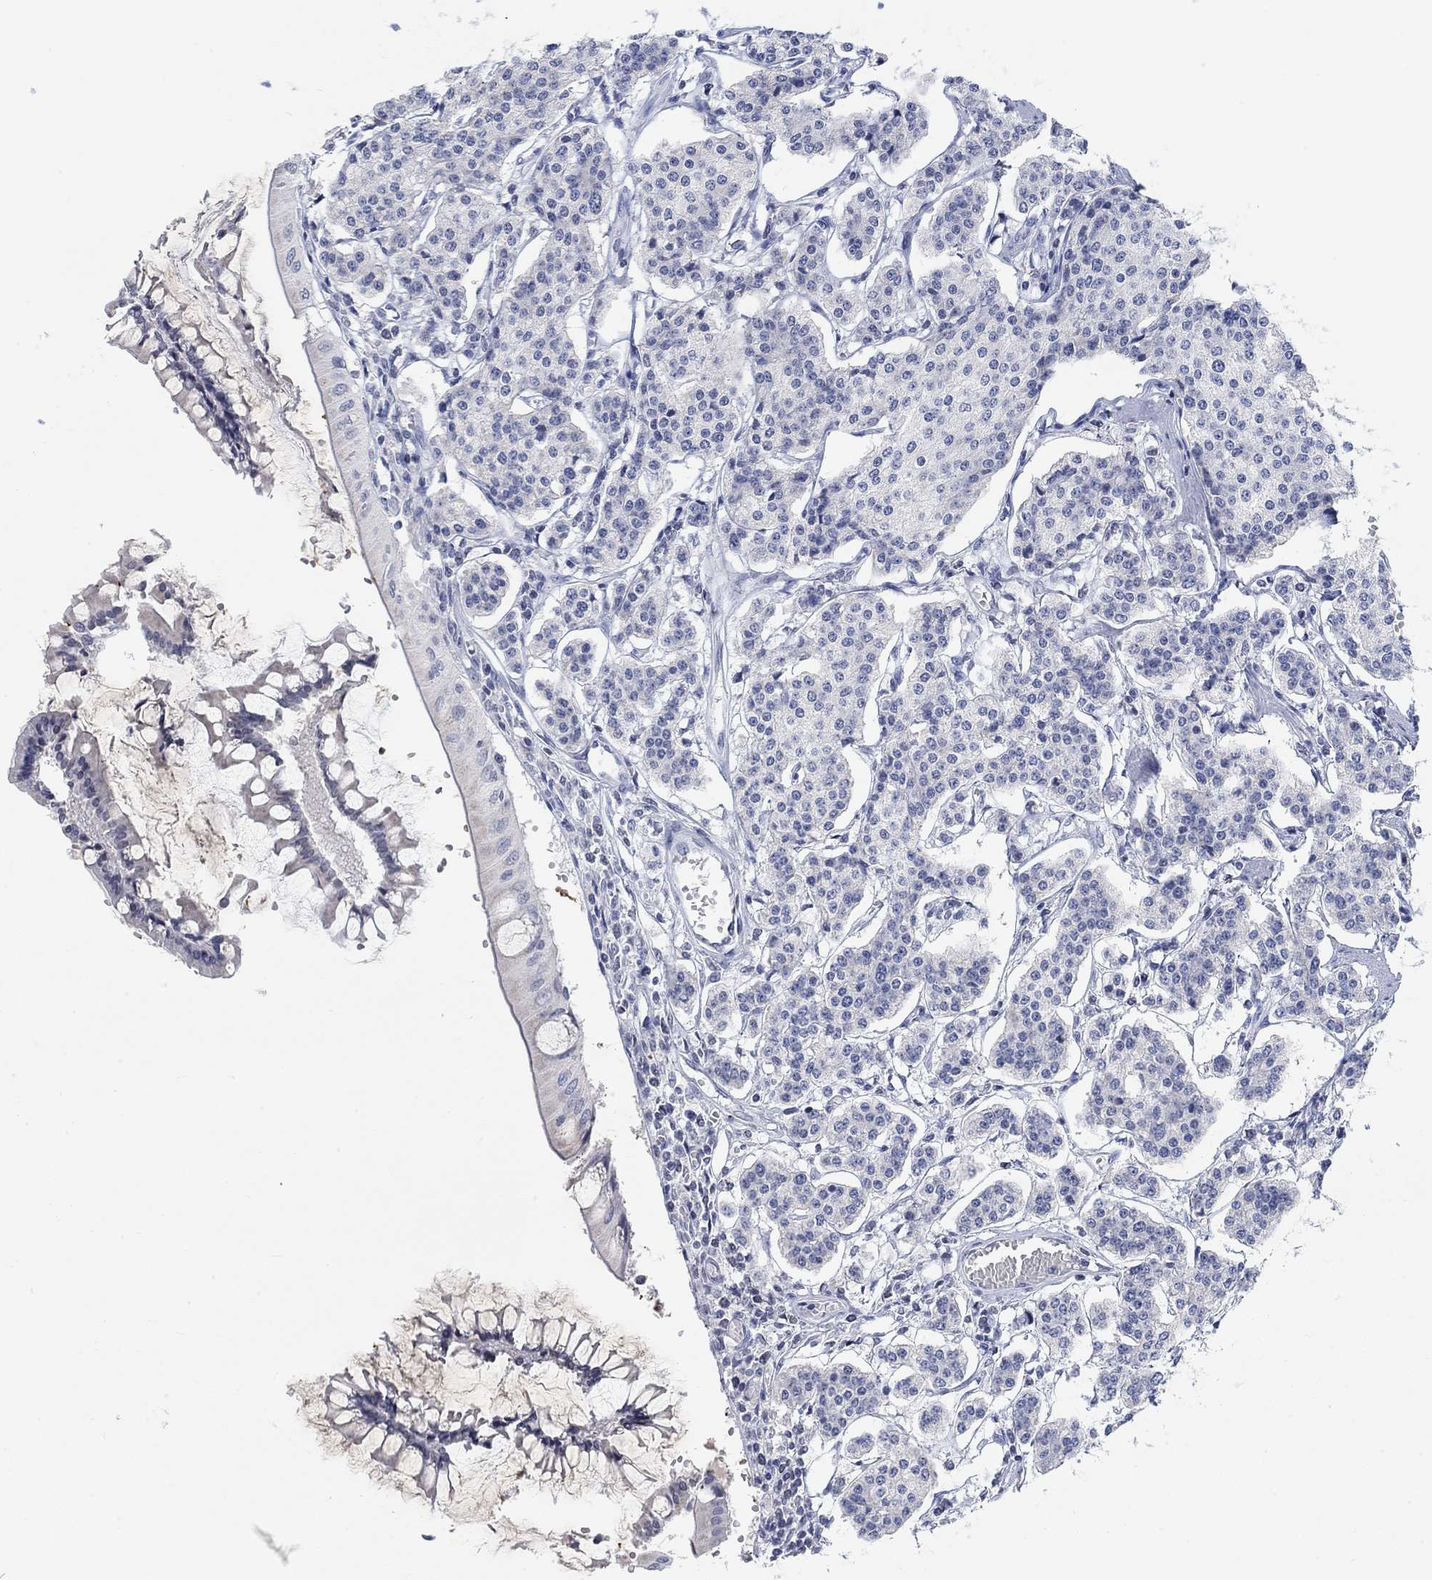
{"staining": {"intensity": "negative", "quantity": "none", "location": "none"}, "tissue": "carcinoid", "cell_type": "Tumor cells", "image_type": "cancer", "snomed": [{"axis": "morphology", "description": "Carcinoid, malignant, NOS"}, {"axis": "topography", "description": "Small intestine"}], "caption": "A high-resolution histopathology image shows IHC staining of carcinoid, which demonstrates no significant positivity in tumor cells. (DAB (3,3'-diaminobenzidine) immunohistochemistry (IHC) with hematoxylin counter stain).", "gene": "ATP6V1E2", "patient": {"sex": "female", "age": 65}}